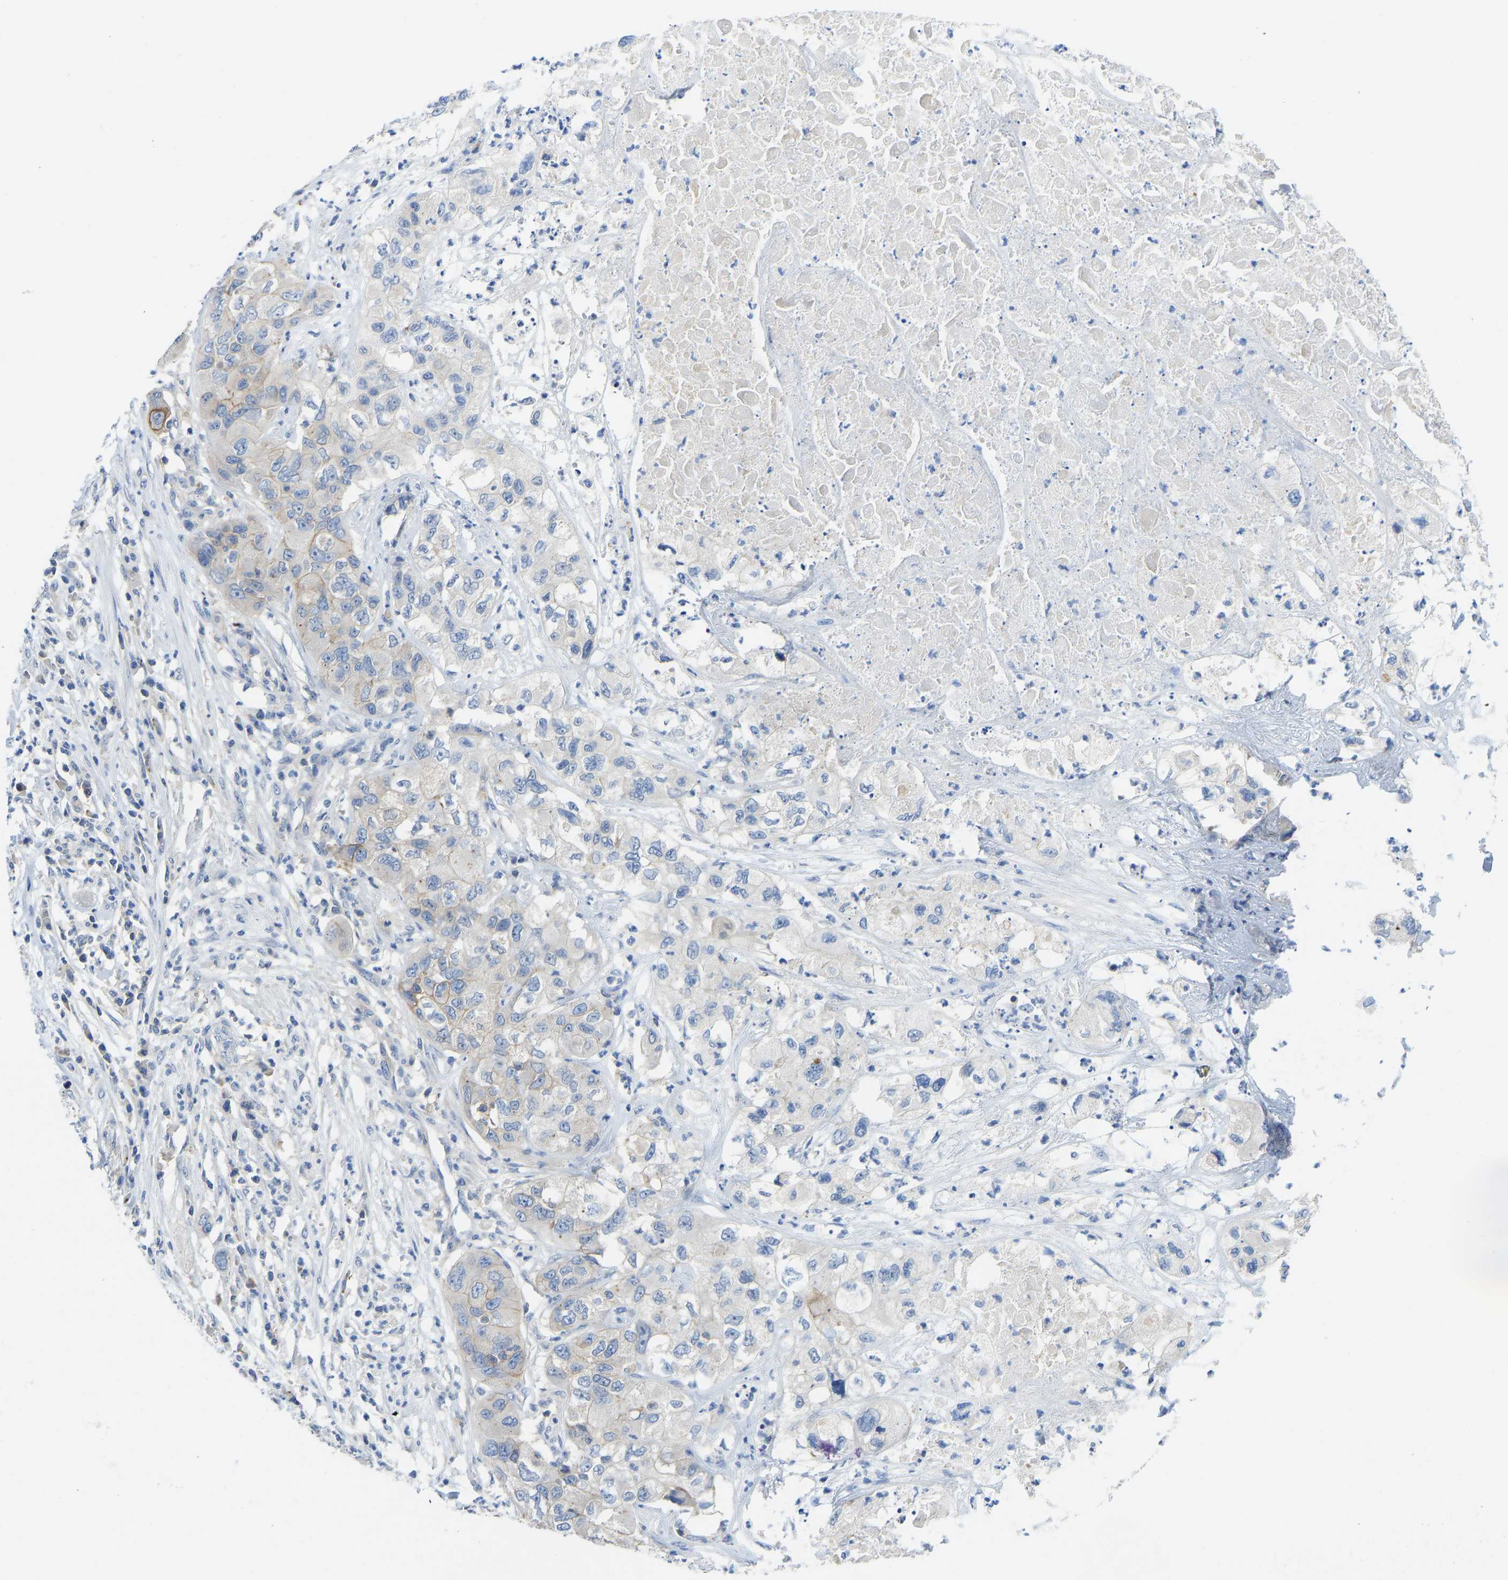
{"staining": {"intensity": "weak", "quantity": "<25%", "location": "cytoplasmic/membranous"}, "tissue": "pancreatic cancer", "cell_type": "Tumor cells", "image_type": "cancer", "snomed": [{"axis": "morphology", "description": "Adenocarcinoma, NOS"}, {"axis": "topography", "description": "Pancreas"}], "caption": "DAB immunohistochemical staining of pancreatic cancer displays no significant staining in tumor cells.", "gene": "NDRG3", "patient": {"sex": "female", "age": 78}}